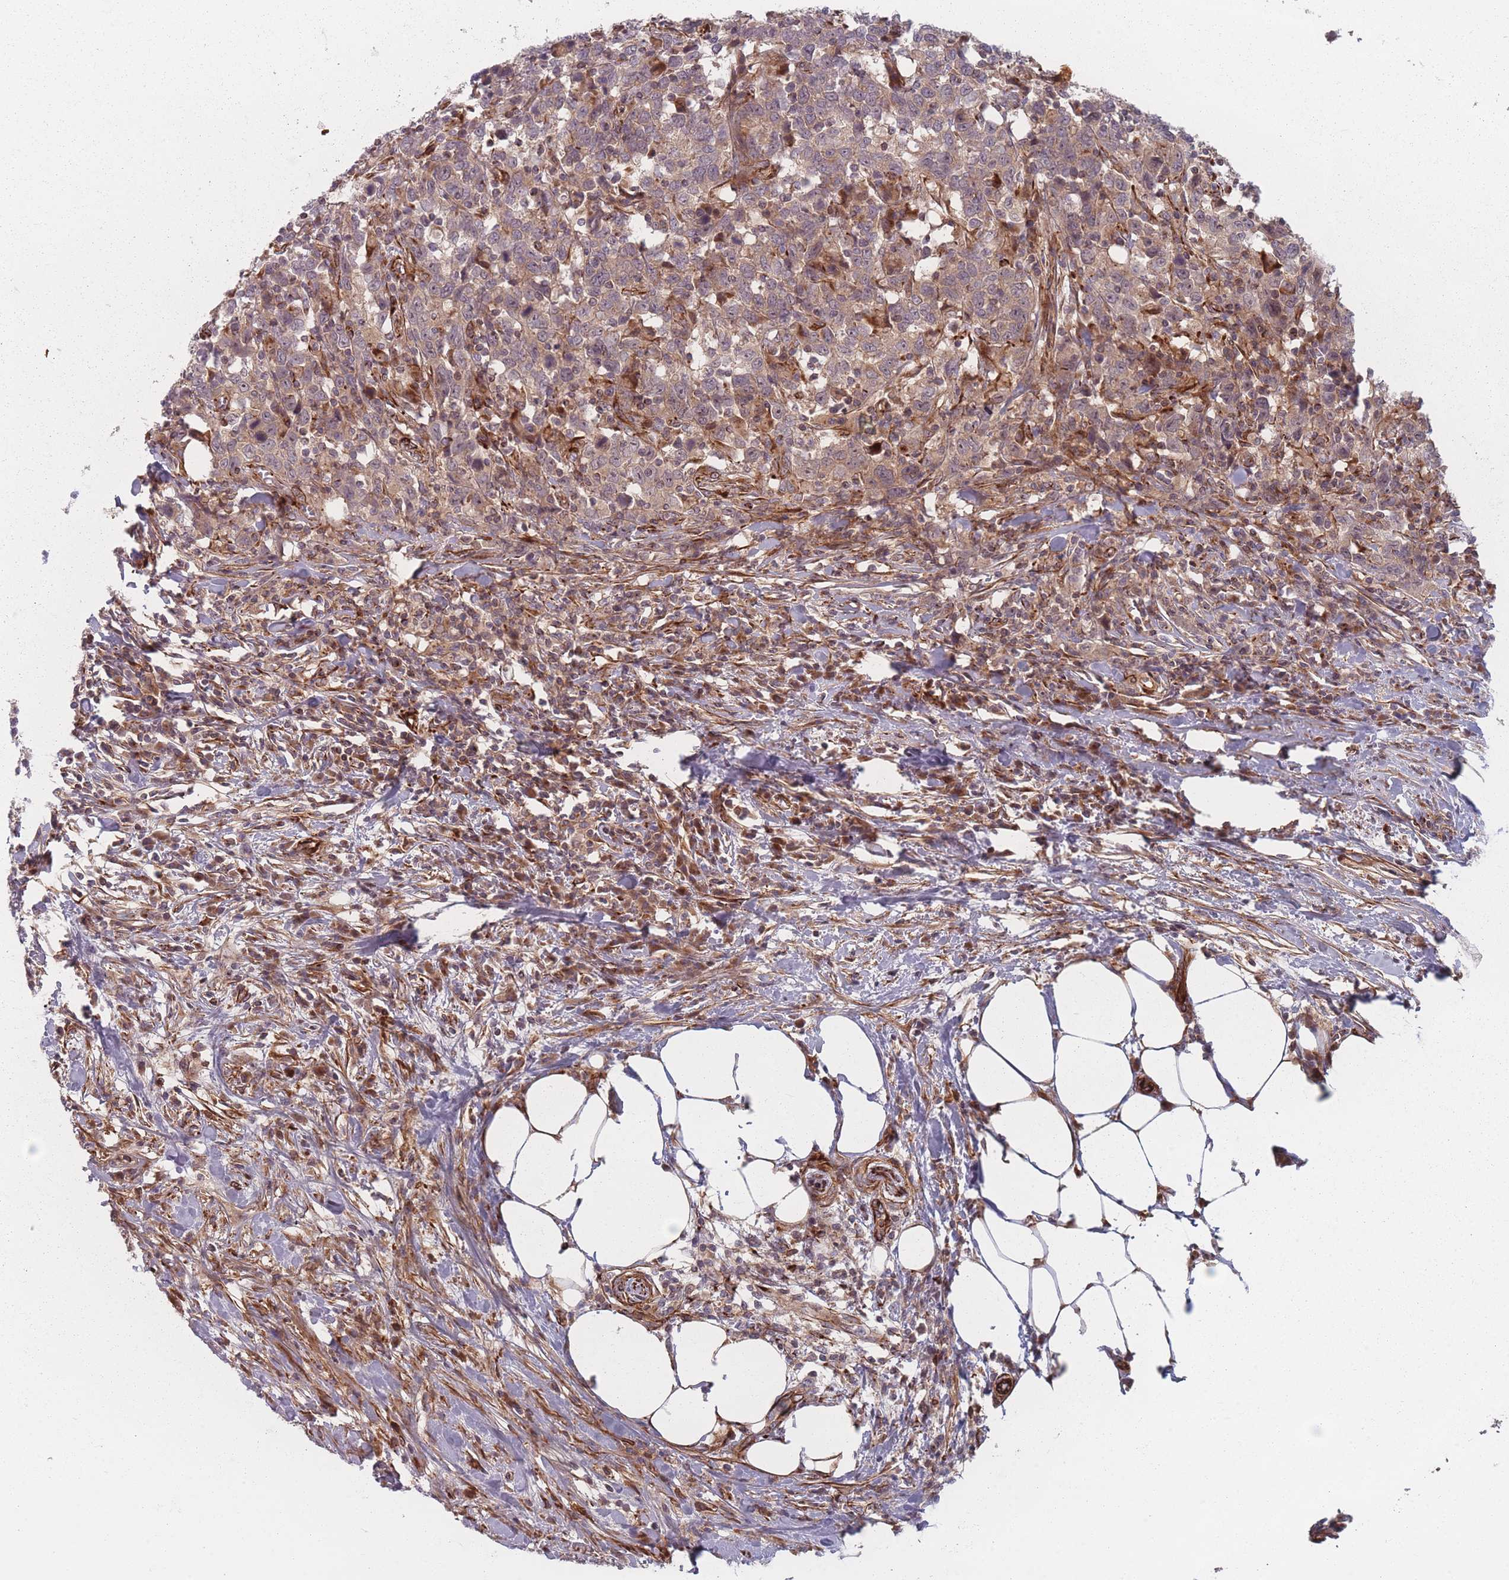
{"staining": {"intensity": "weak", "quantity": "25%-75%", "location": "cytoplasmic/membranous"}, "tissue": "urothelial cancer", "cell_type": "Tumor cells", "image_type": "cancer", "snomed": [{"axis": "morphology", "description": "Urothelial carcinoma, High grade"}, {"axis": "topography", "description": "Urinary bladder"}], "caption": "Approximately 25%-75% of tumor cells in human urothelial carcinoma (high-grade) reveal weak cytoplasmic/membranous protein staining as visualized by brown immunohistochemical staining.", "gene": "EEF1AKMT2", "patient": {"sex": "male", "age": 61}}